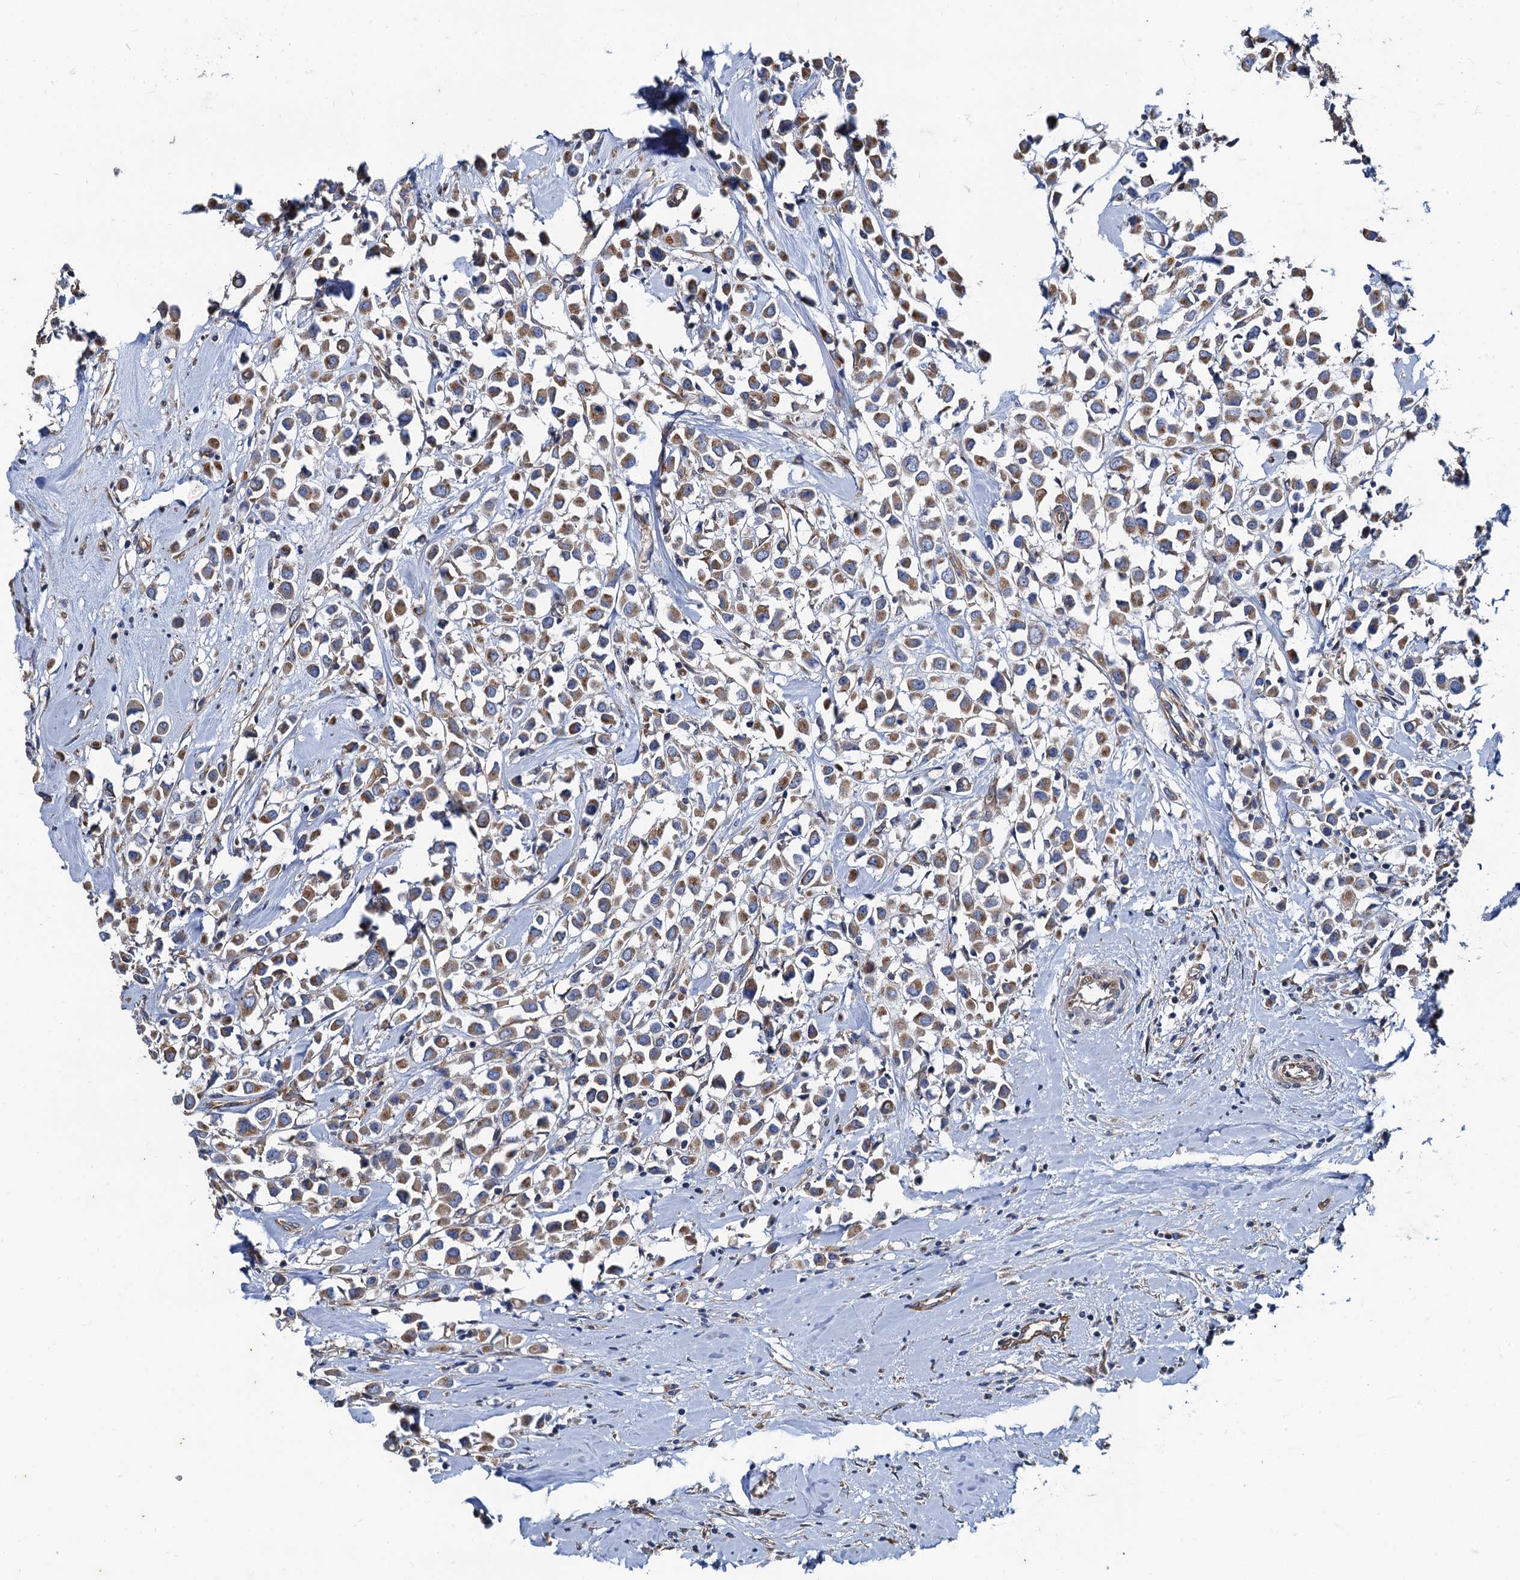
{"staining": {"intensity": "moderate", "quantity": ">75%", "location": "cytoplasmic/membranous"}, "tissue": "breast cancer", "cell_type": "Tumor cells", "image_type": "cancer", "snomed": [{"axis": "morphology", "description": "Duct carcinoma"}, {"axis": "topography", "description": "Breast"}], "caption": "Infiltrating ductal carcinoma (breast) was stained to show a protein in brown. There is medium levels of moderate cytoplasmic/membranous staining in about >75% of tumor cells. The protein is shown in brown color, while the nuclei are stained blue.", "gene": "NGRN", "patient": {"sex": "female", "age": 61}}